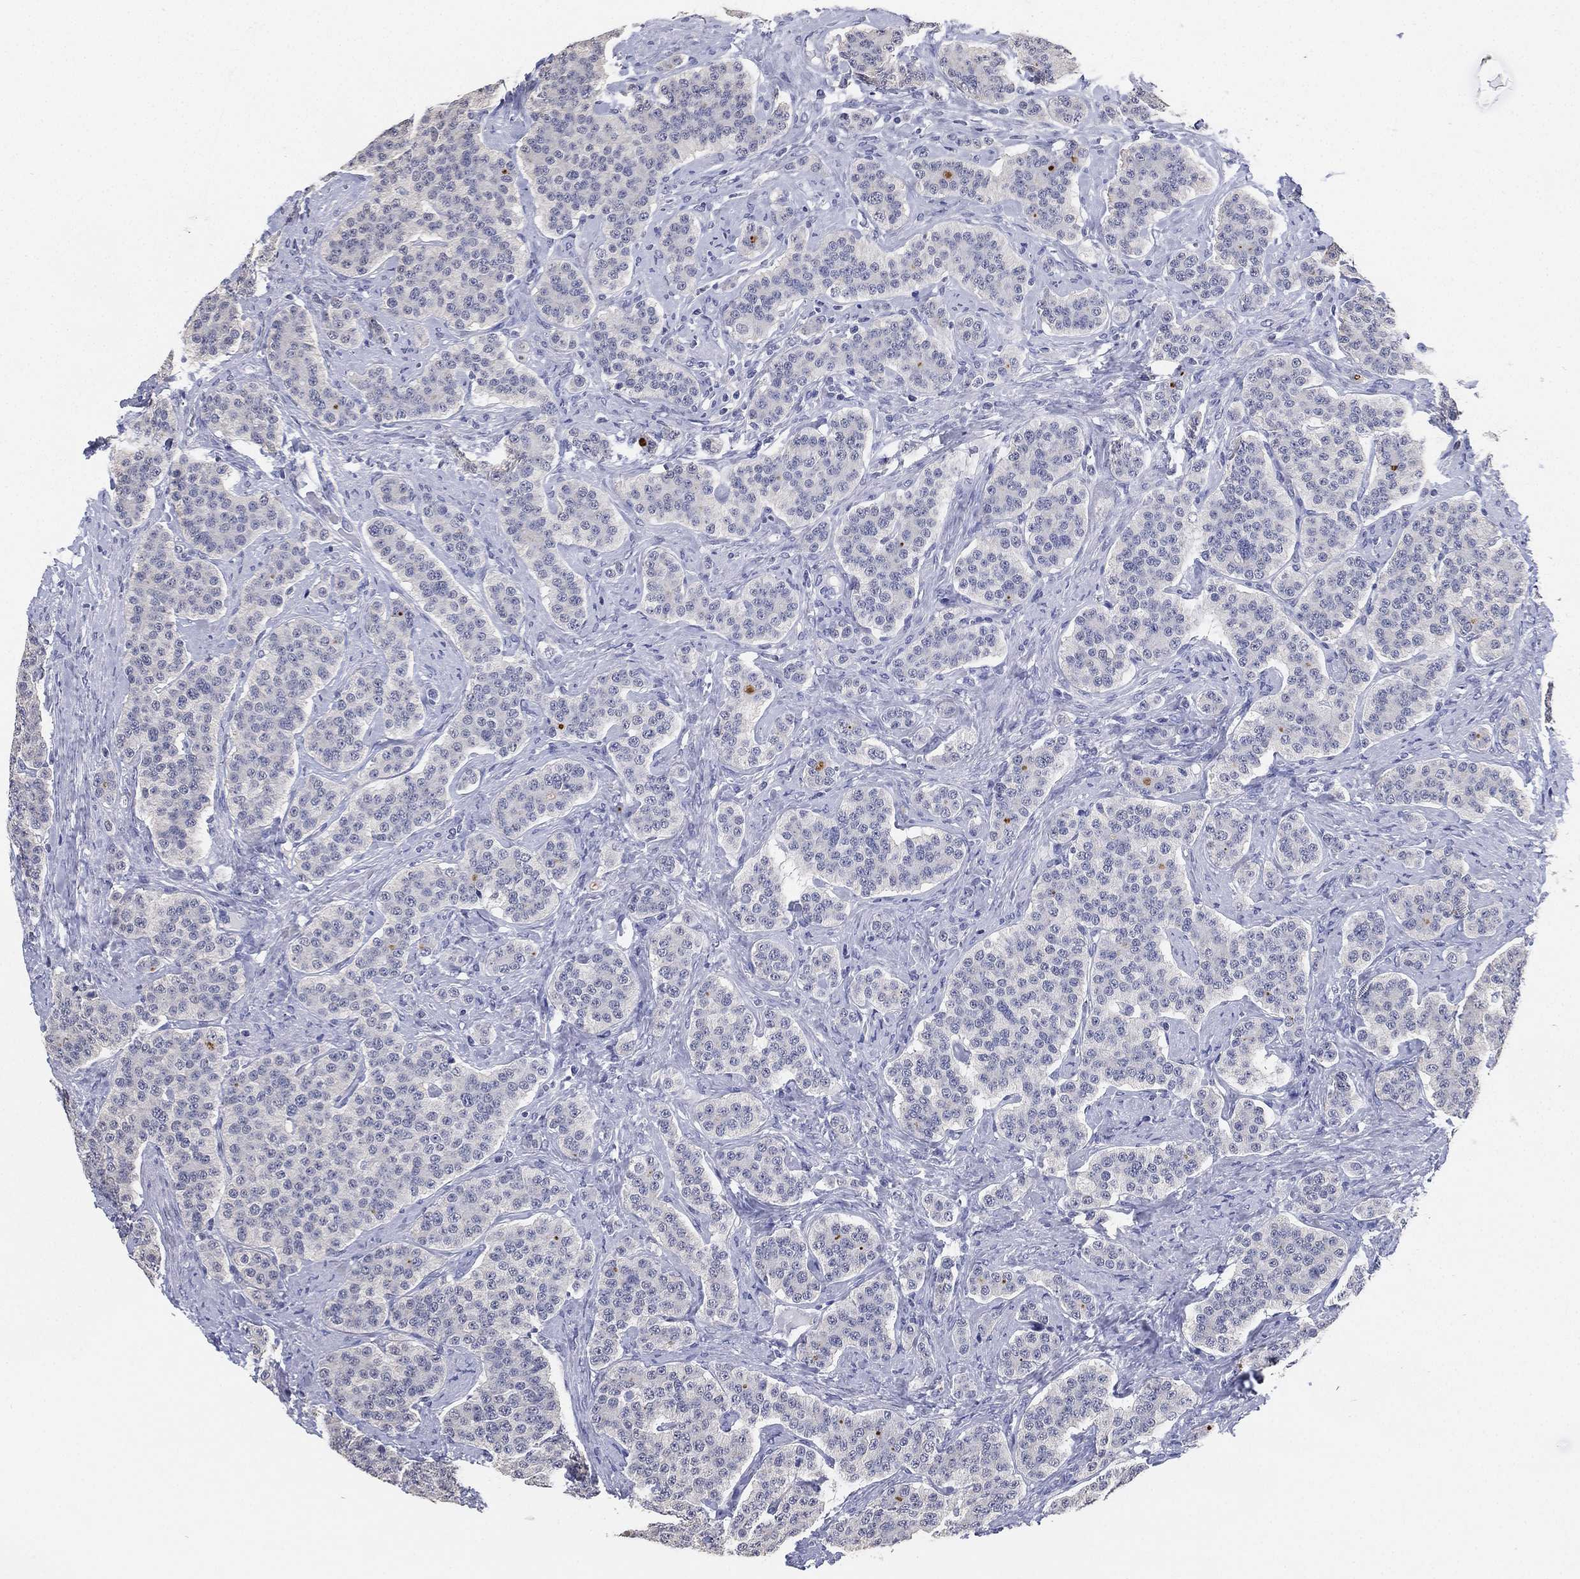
{"staining": {"intensity": "negative", "quantity": "none", "location": "none"}, "tissue": "carcinoid", "cell_type": "Tumor cells", "image_type": "cancer", "snomed": [{"axis": "morphology", "description": "Carcinoid, malignant, NOS"}, {"axis": "topography", "description": "Small intestine"}], "caption": "DAB (3,3'-diaminobenzidine) immunohistochemical staining of human malignant carcinoid exhibits no significant expression in tumor cells.", "gene": "IYD", "patient": {"sex": "female", "age": 58}}